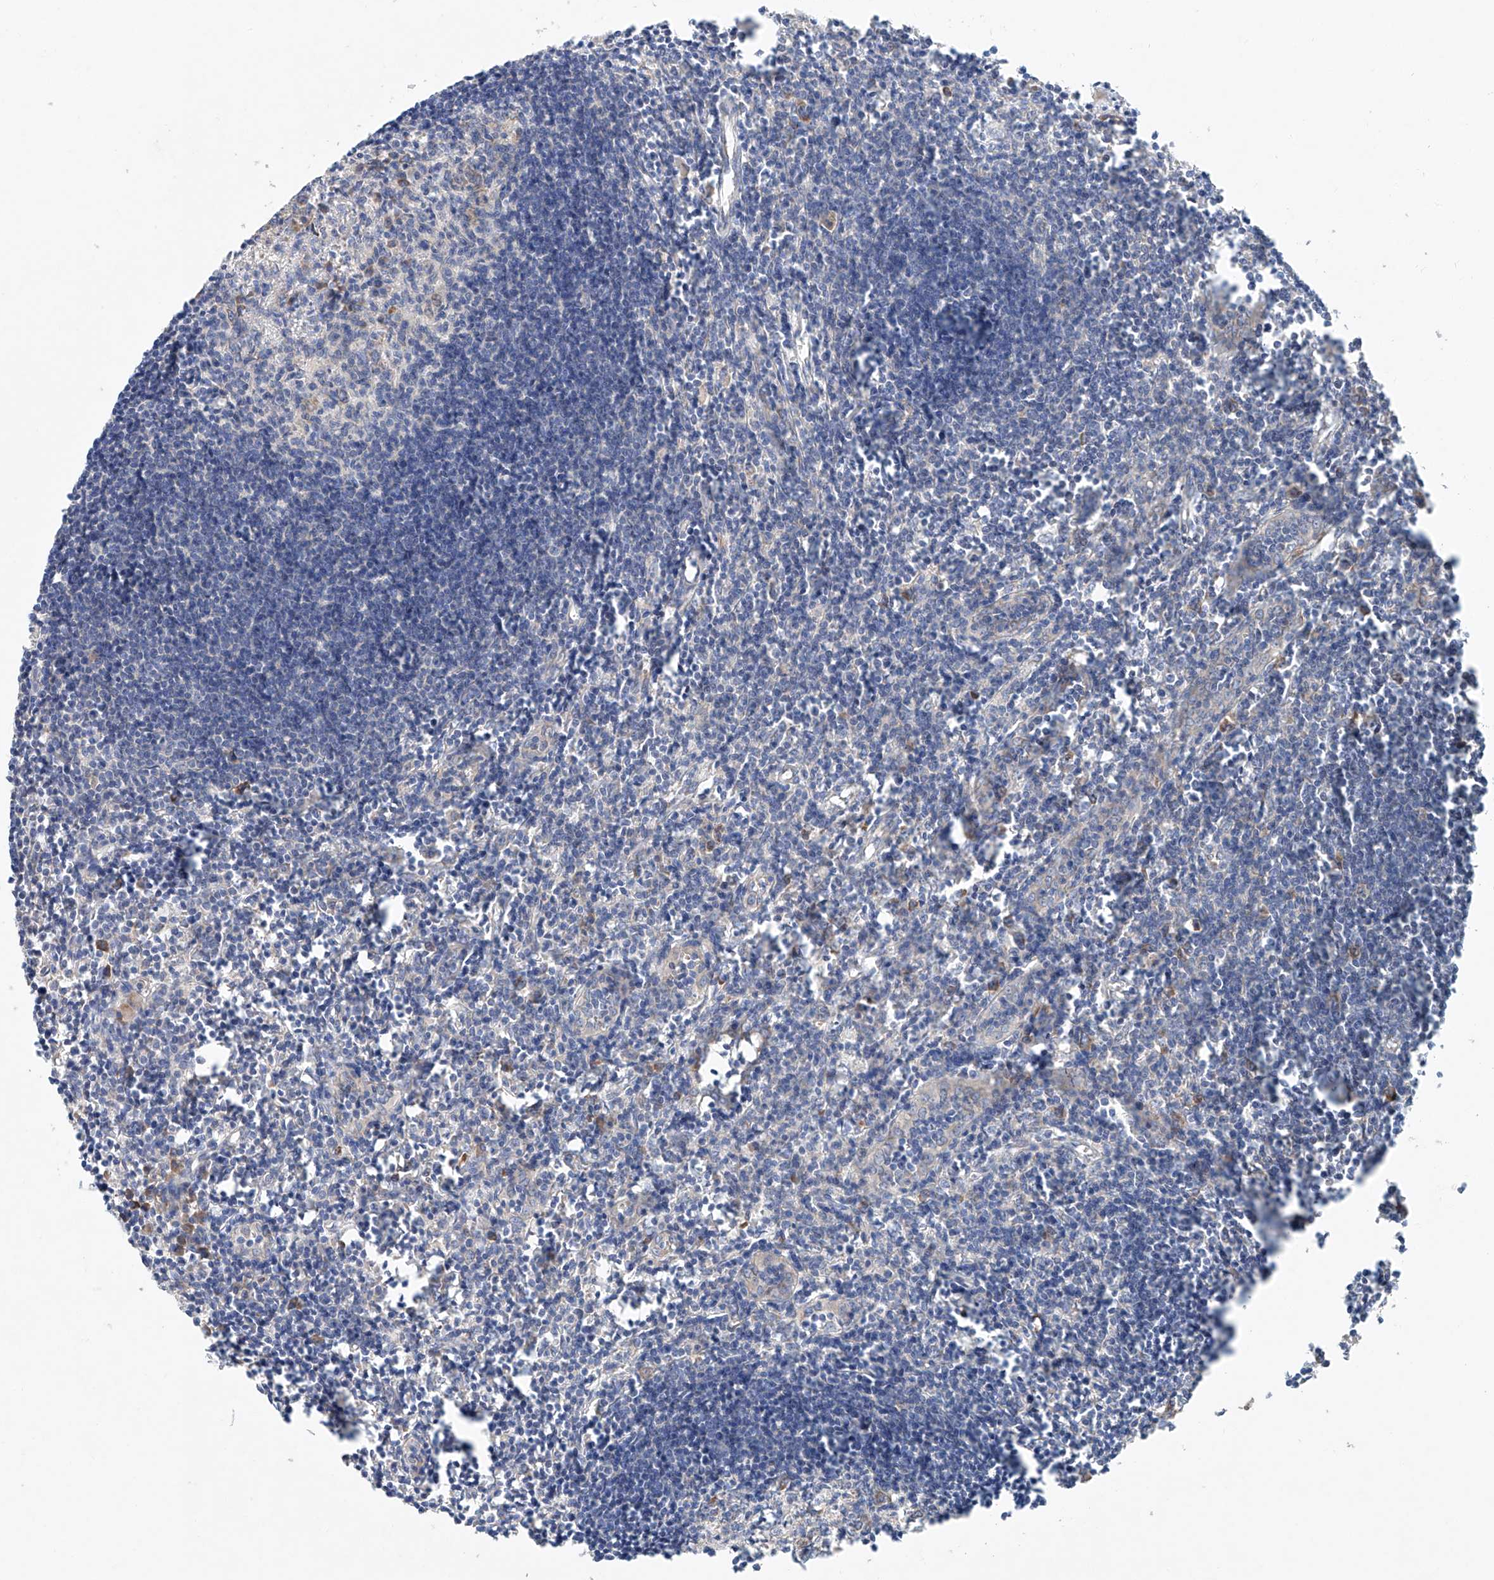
{"staining": {"intensity": "moderate", "quantity": "<25%", "location": "cytoplasmic/membranous"}, "tissue": "lymph node", "cell_type": "Germinal center cells", "image_type": "normal", "snomed": [{"axis": "morphology", "description": "Normal tissue, NOS"}, {"axis": "morphology", "description": "Malignant melanoma, Metastatic site"}, {"axis": "topography", "description": "Lymph node"}], "caption": "Germinal center cells exhibit low levels of moderate cytoplasmic/membranous expression in approximately <25% of cells in unremarkable lymph node.", "gene": "FASTK", "patient": {"sex": "male", "age": 41}}